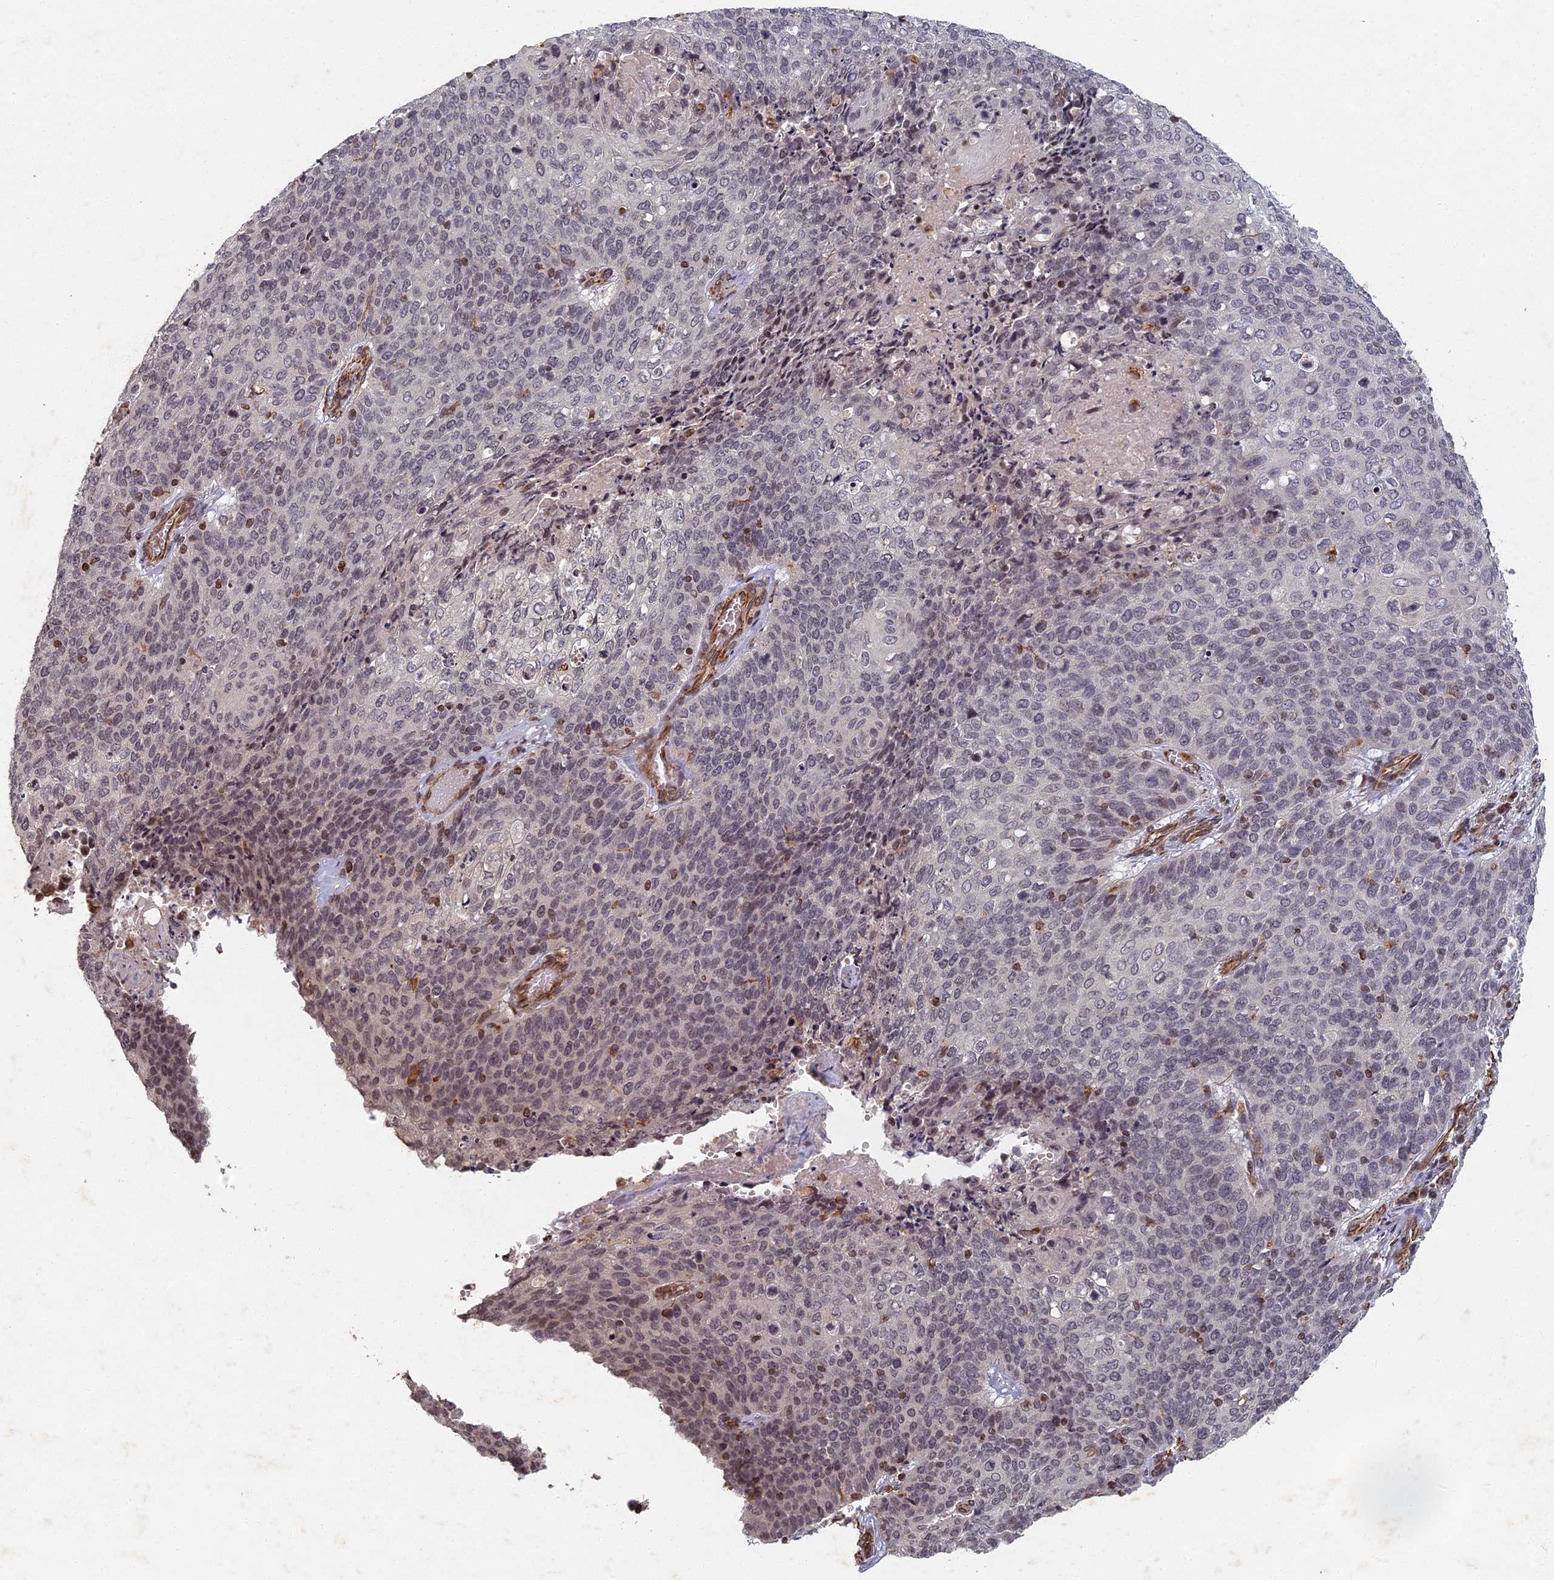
{"staining": {"intensity": "weak", "quantity": "<25%", "location": "nuclear"}, "tissue": "cervical cancer", "cell_type": "Tumor cells", "image_type": "cancer", "snomed": [{"axis": "morphology", "description": "Squamous cell carcinoma, NOS"}, {"axis": "topography", "description": "Cervix"}], "caption": "The histopathology image displays no staining of tumor cells in cervical cancer (squamous cell carcinoma).", "gene": "ABCB10", "patient": {"sex": "female", "age": 39}}